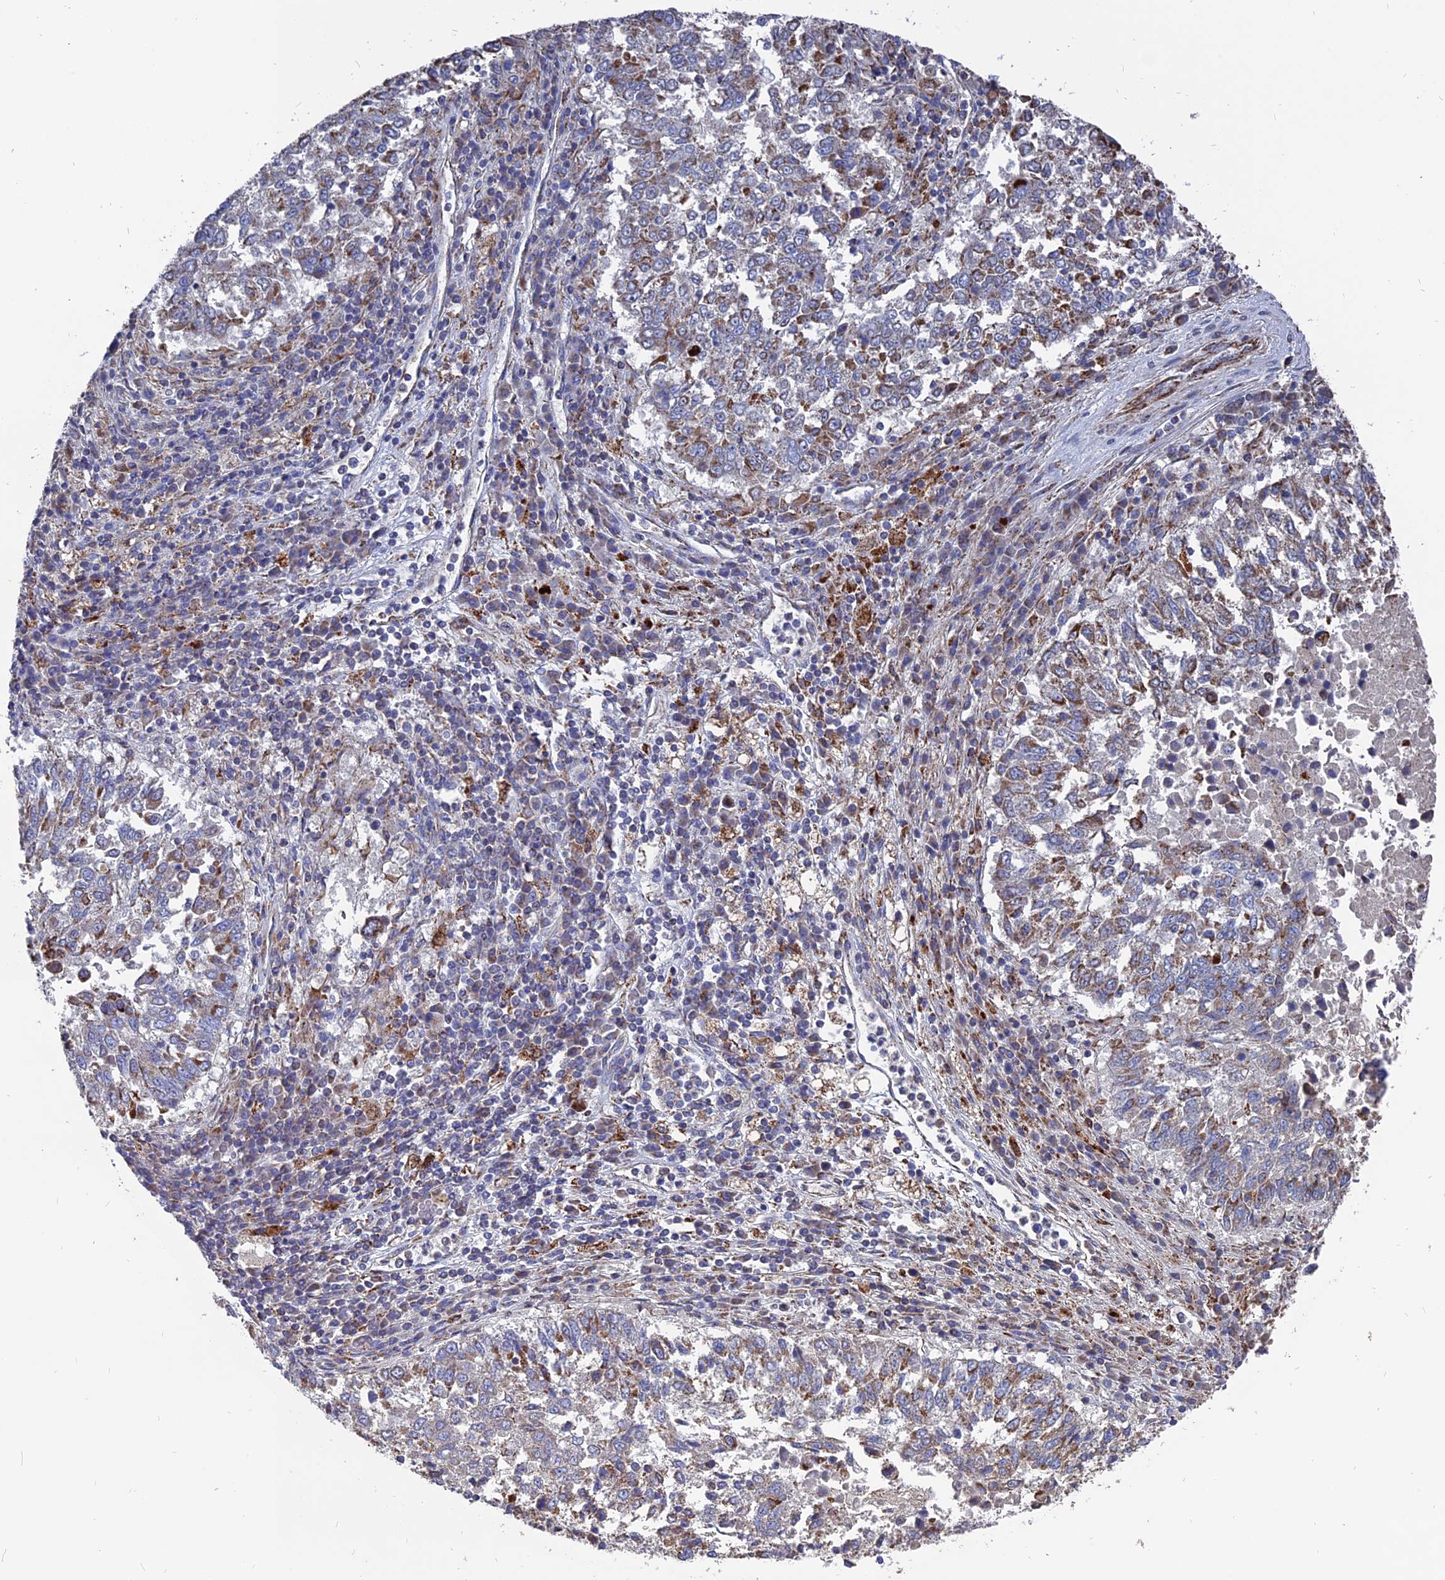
{"staining": {"intensity": "moderate", "quantity": "25%-75%", "location": "cytoplasmic/membranous"}, "tissue": "lung cancer", "cell_type": "Tumor cells", "image_type": "cancer", "snomed": [{"axis": "morphology", "description": "Squamous cell carcinoma, NOS"}, {"axis": "topography", "description": "Lung"}], "caption": "Human lung cancer (squamous cell carcinoma) stained for a protein (brown) displays moderate cytoplasmic/membranous positive staining in about 25%-75% of tumor cells.", "gene": "TGFA", "patient": {"sex": "male", "age": 73}}